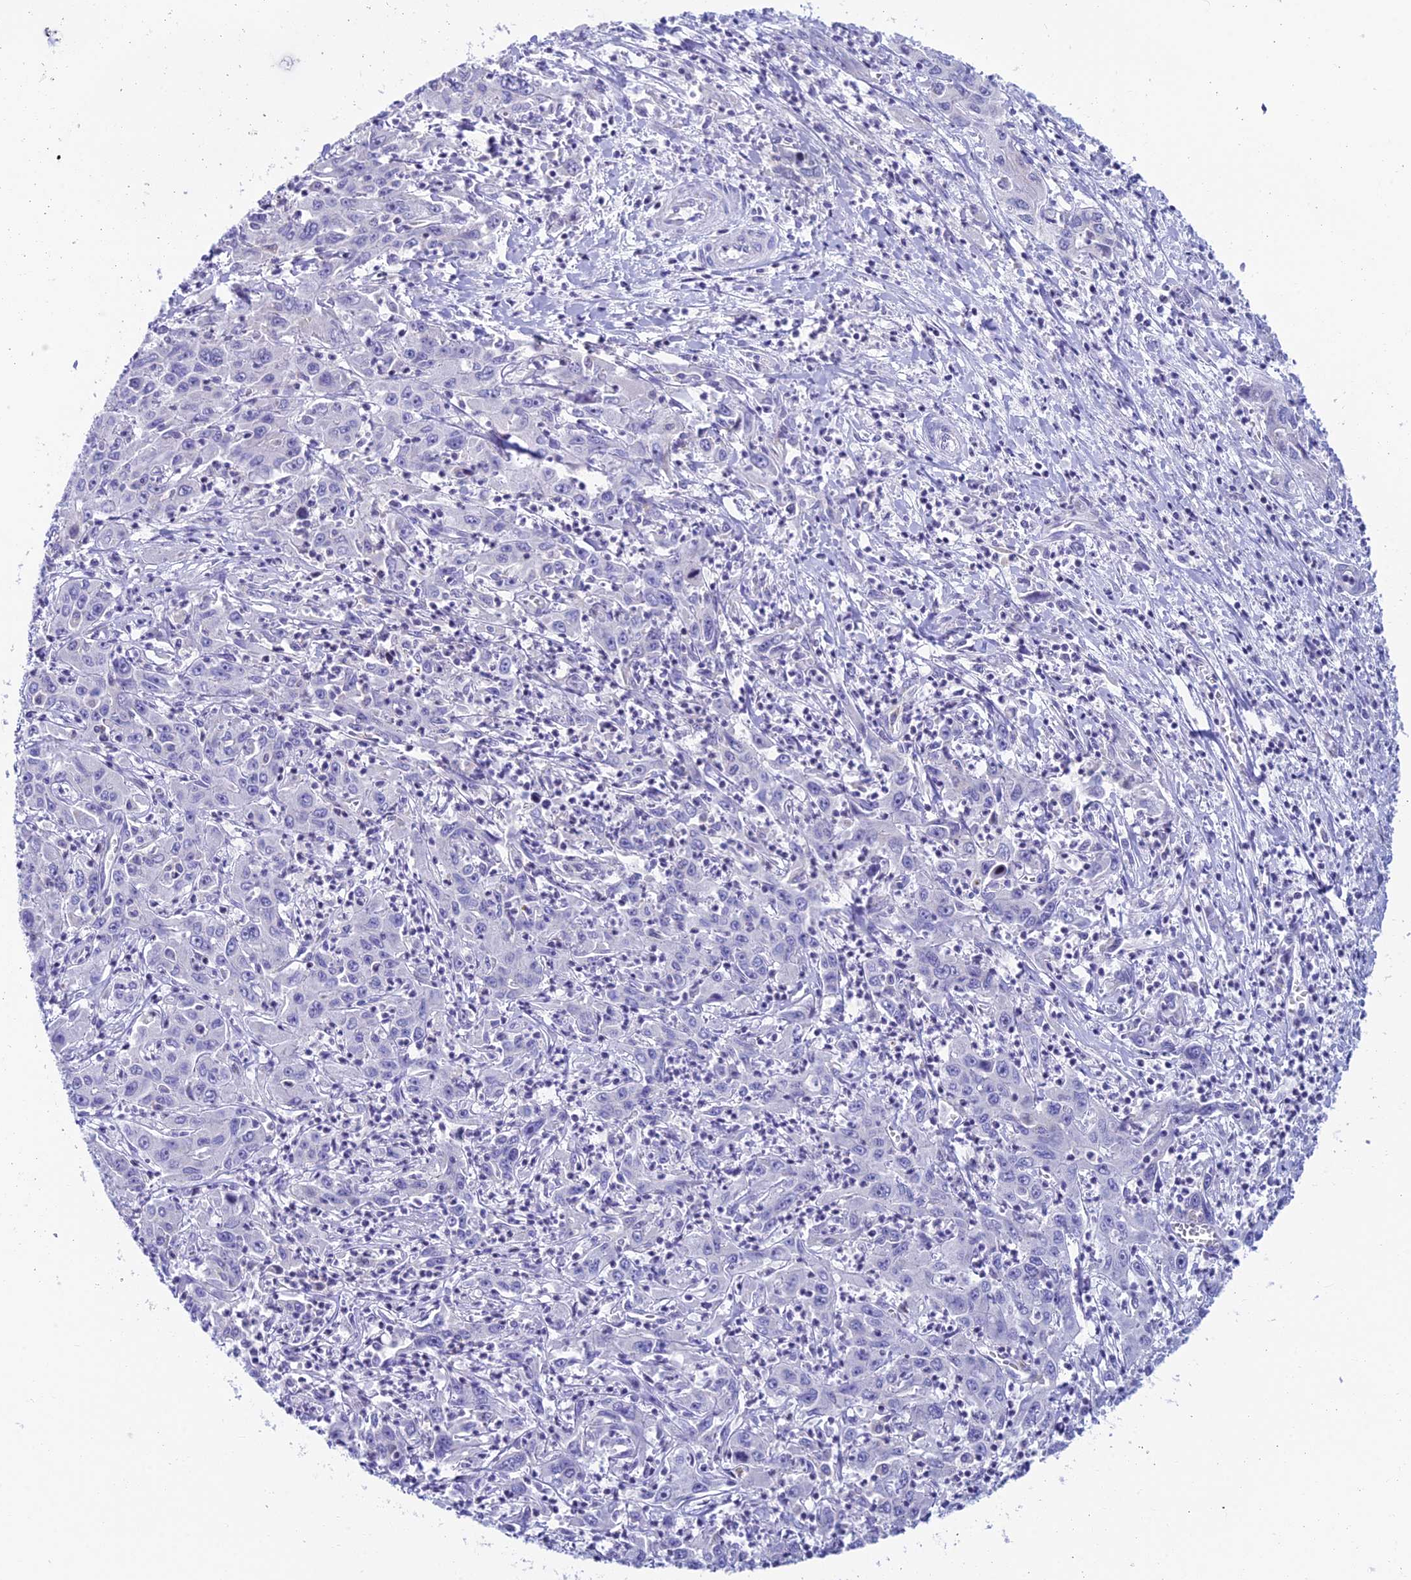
{"staining": {"intensity": "negative", "quantity": "none", "location": "none"}, "tissue": "liver cancer", "cell_type": "Tumor cells", "image_type": "cancer", "snomed": [{"axis": "morphology", "description": "Carcinoma, Hepatocellular, NOS"}, {"axis": "topography", "description": "Liver"}], "caption": "Photomicrograph shows no protein positivity in tumor cells of liver cancer (hepatocellular carcinoma) tissue.", "gene": "REEP4", "patient": {"sex": "male", "age": 63}}